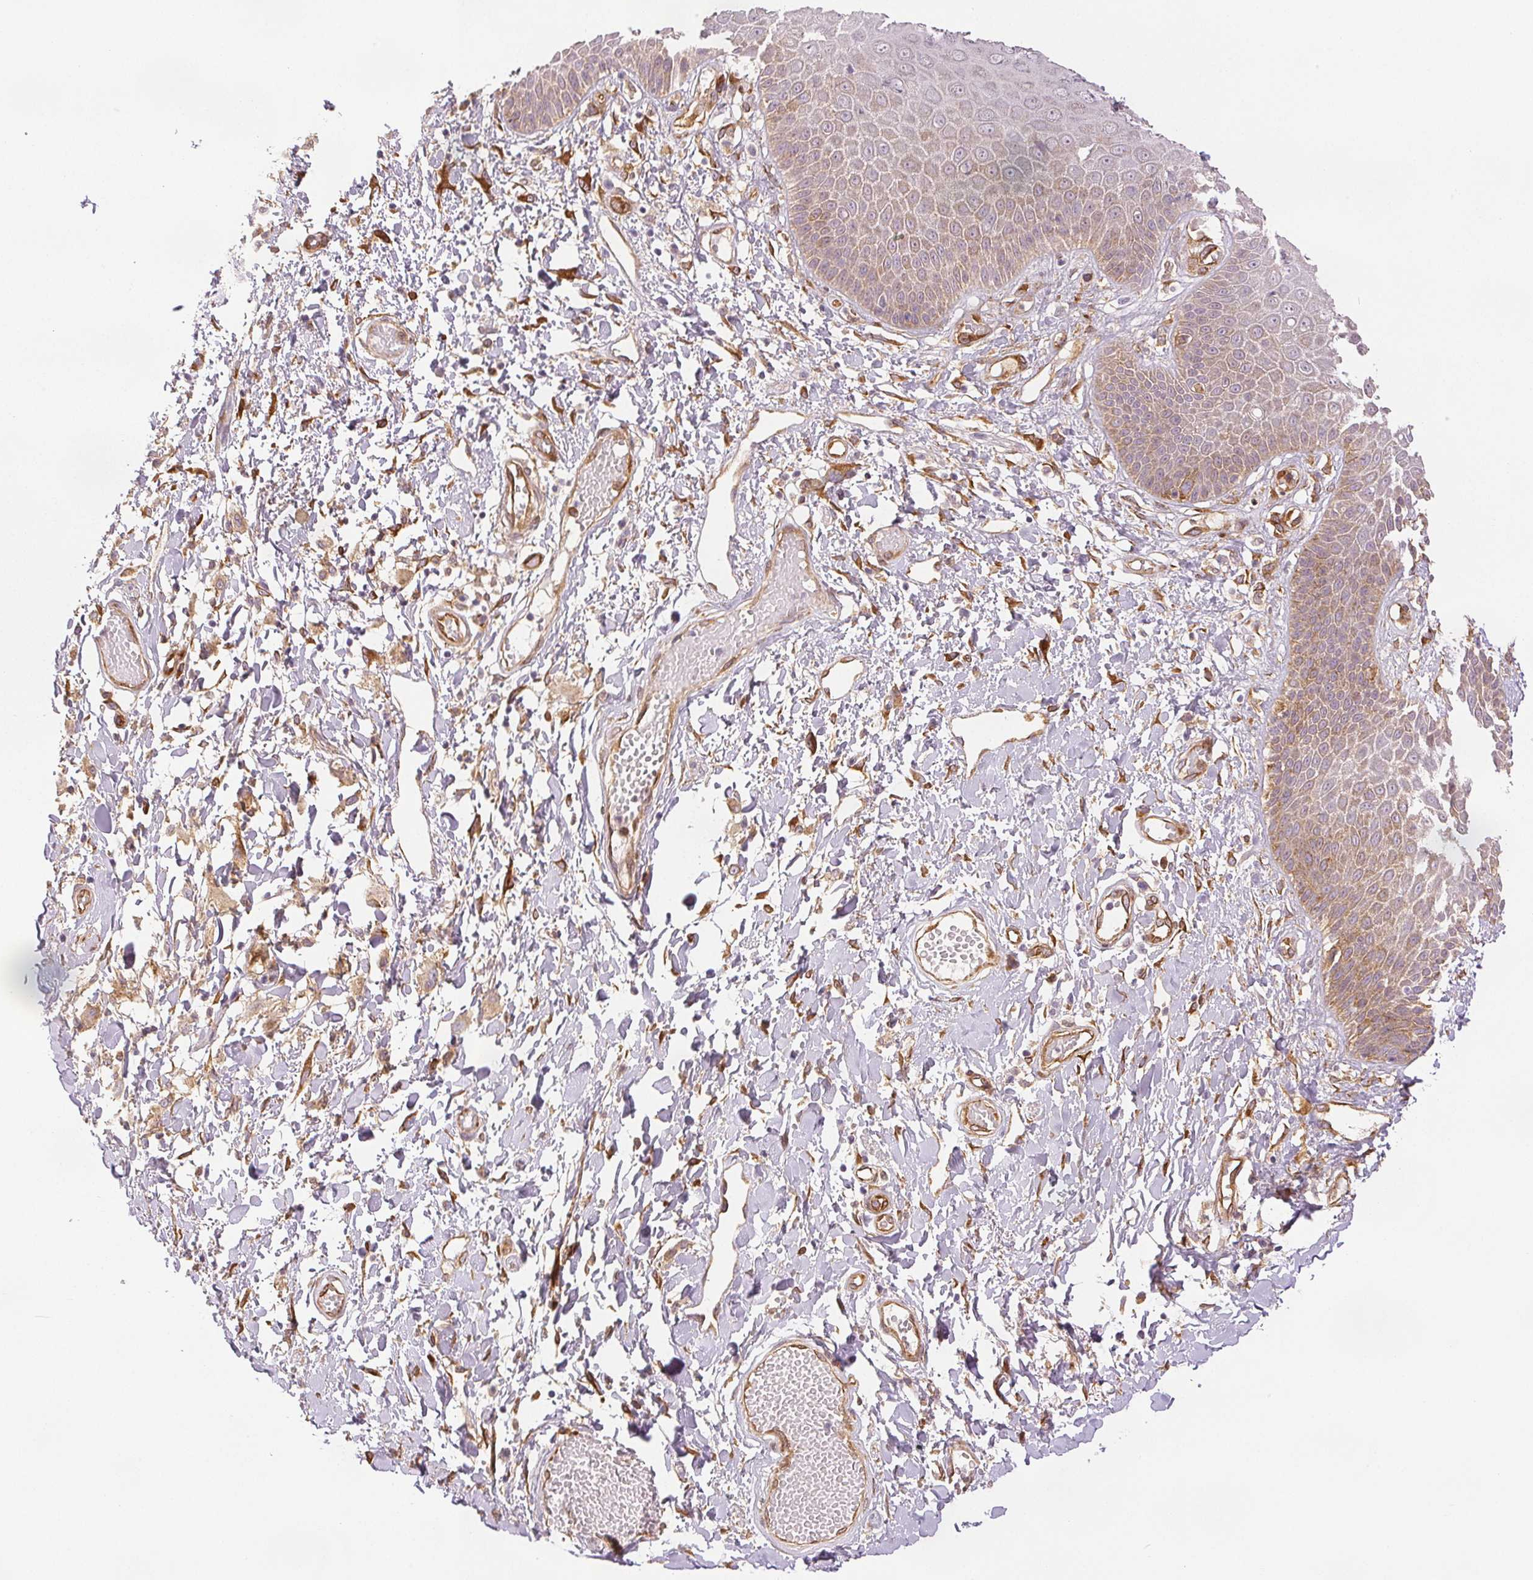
{"staining": {"intensity": "moderate", "quantity": "<25%", "location": "cytoplasmic/membranous"}, "tissue": "skin", "cell_type": "Epidermal cells", "image_type": "normal", "snomed": [{"axis": "morphology", "description": "Normal tissue, NOS"}, {"axis": "topography", "description": "Anal"}, {"axis": "topography", "description": "Peripheral nerve tissue"}], "caption": "Protein expression analysis of unremarkable skin exhibits moderate cytoplasmic/membranous positivity in approximately <25% of epidermal cells.", "gene": "DIAPH2", "patient": {"sex": "male", "age": 78}}